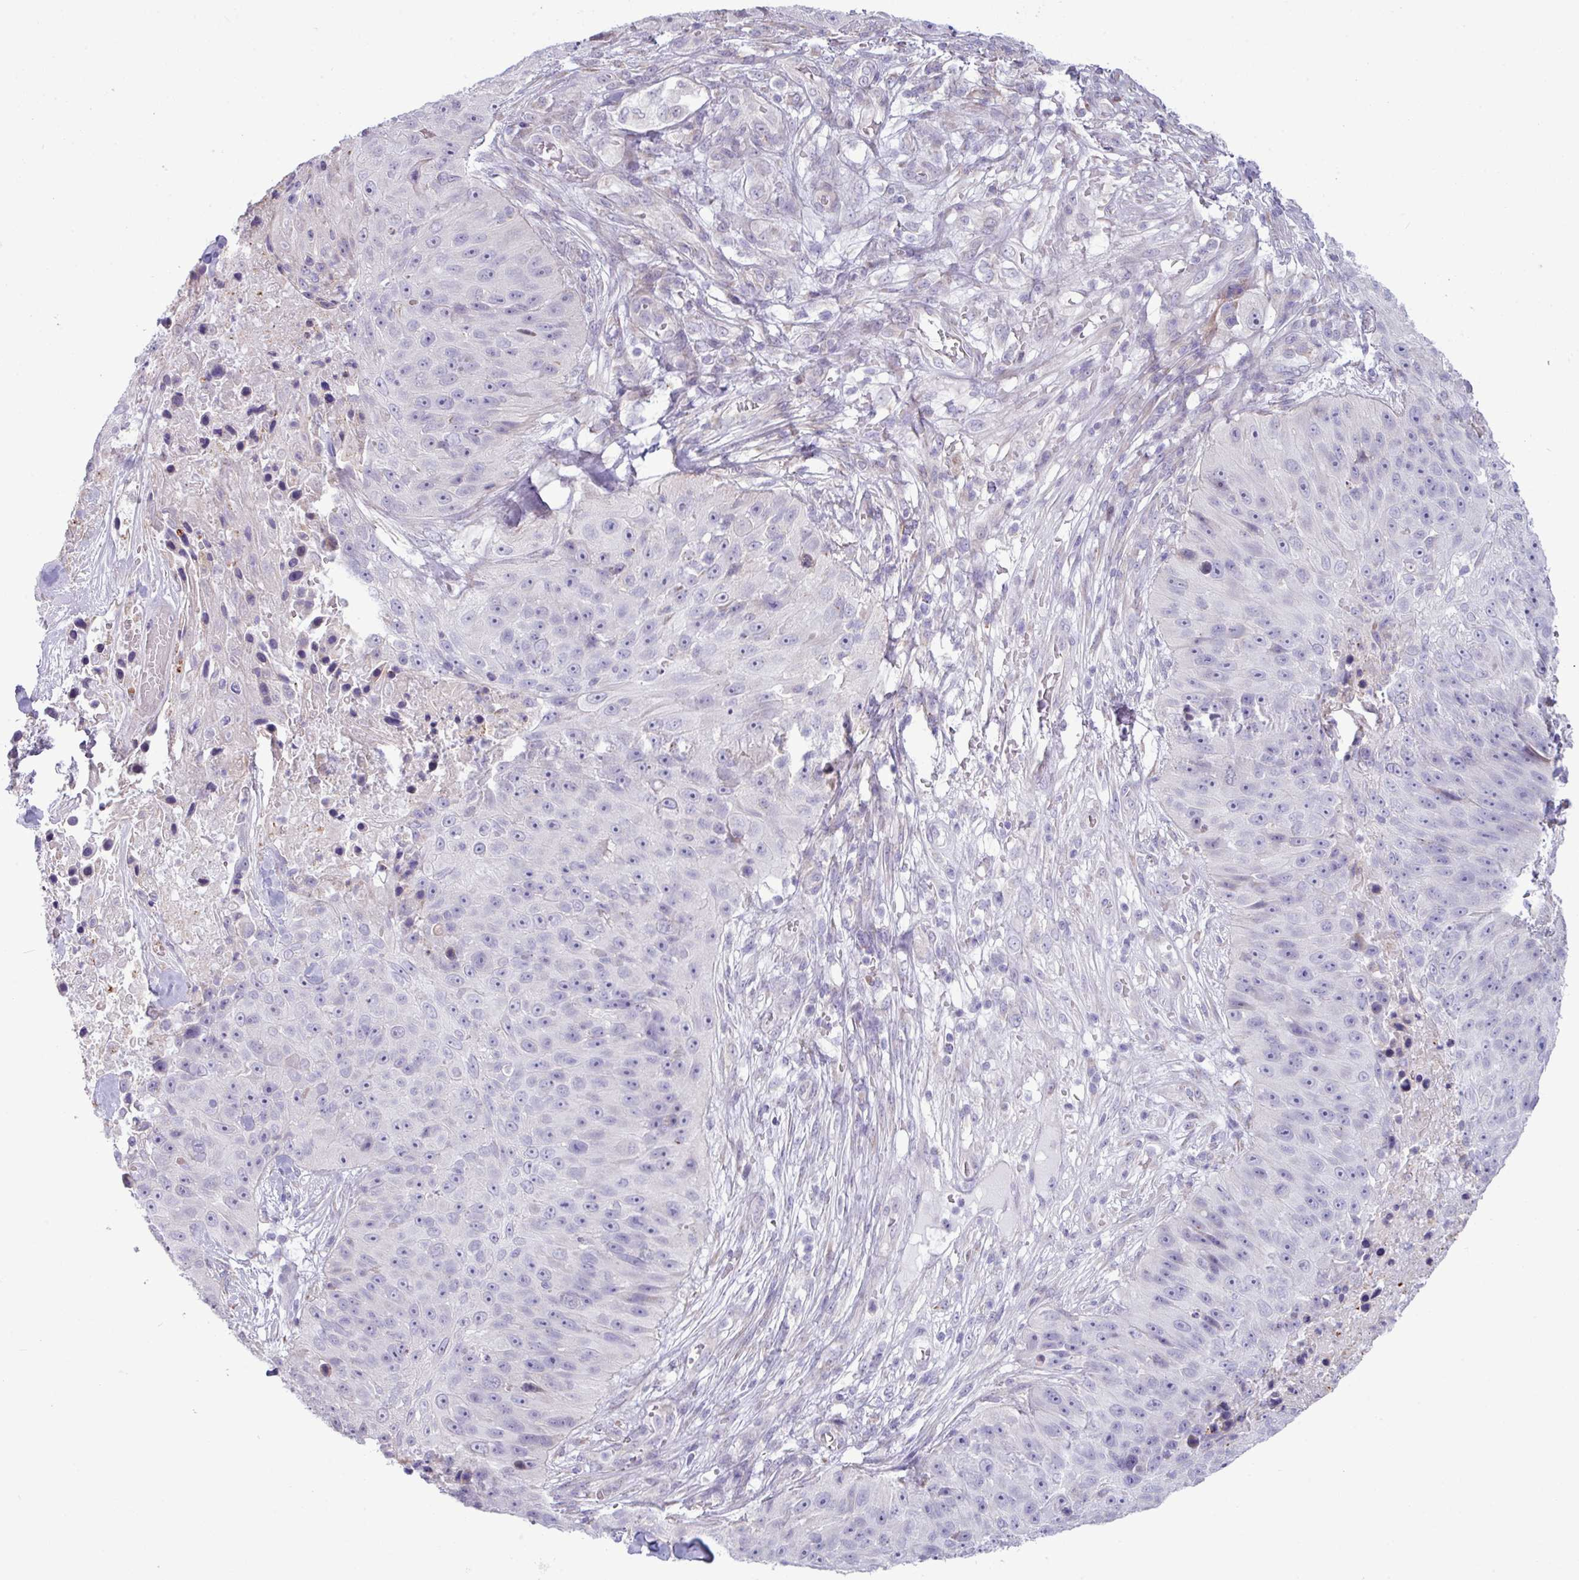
{"staining": {"intensity": "negative", "quantity": "none", "location": "none"}, "tissue": "skin cancer", "cell_type": "Tumor cells", "image_type": "cancer", "snomed": [{"axis": "morphology", "description": "Squamous cell carcinoma, NOS"}, {"axis": "topography", "description": "Skin"}], "caption": "High magnification brightfield microscopy of skin cancer stained with DAB (brown) and counterstained with hematoxylin (blue): tumor cells show no significant positivity.", "gene": "IRGC", "patient": {"sex": "female", "age": 87}}